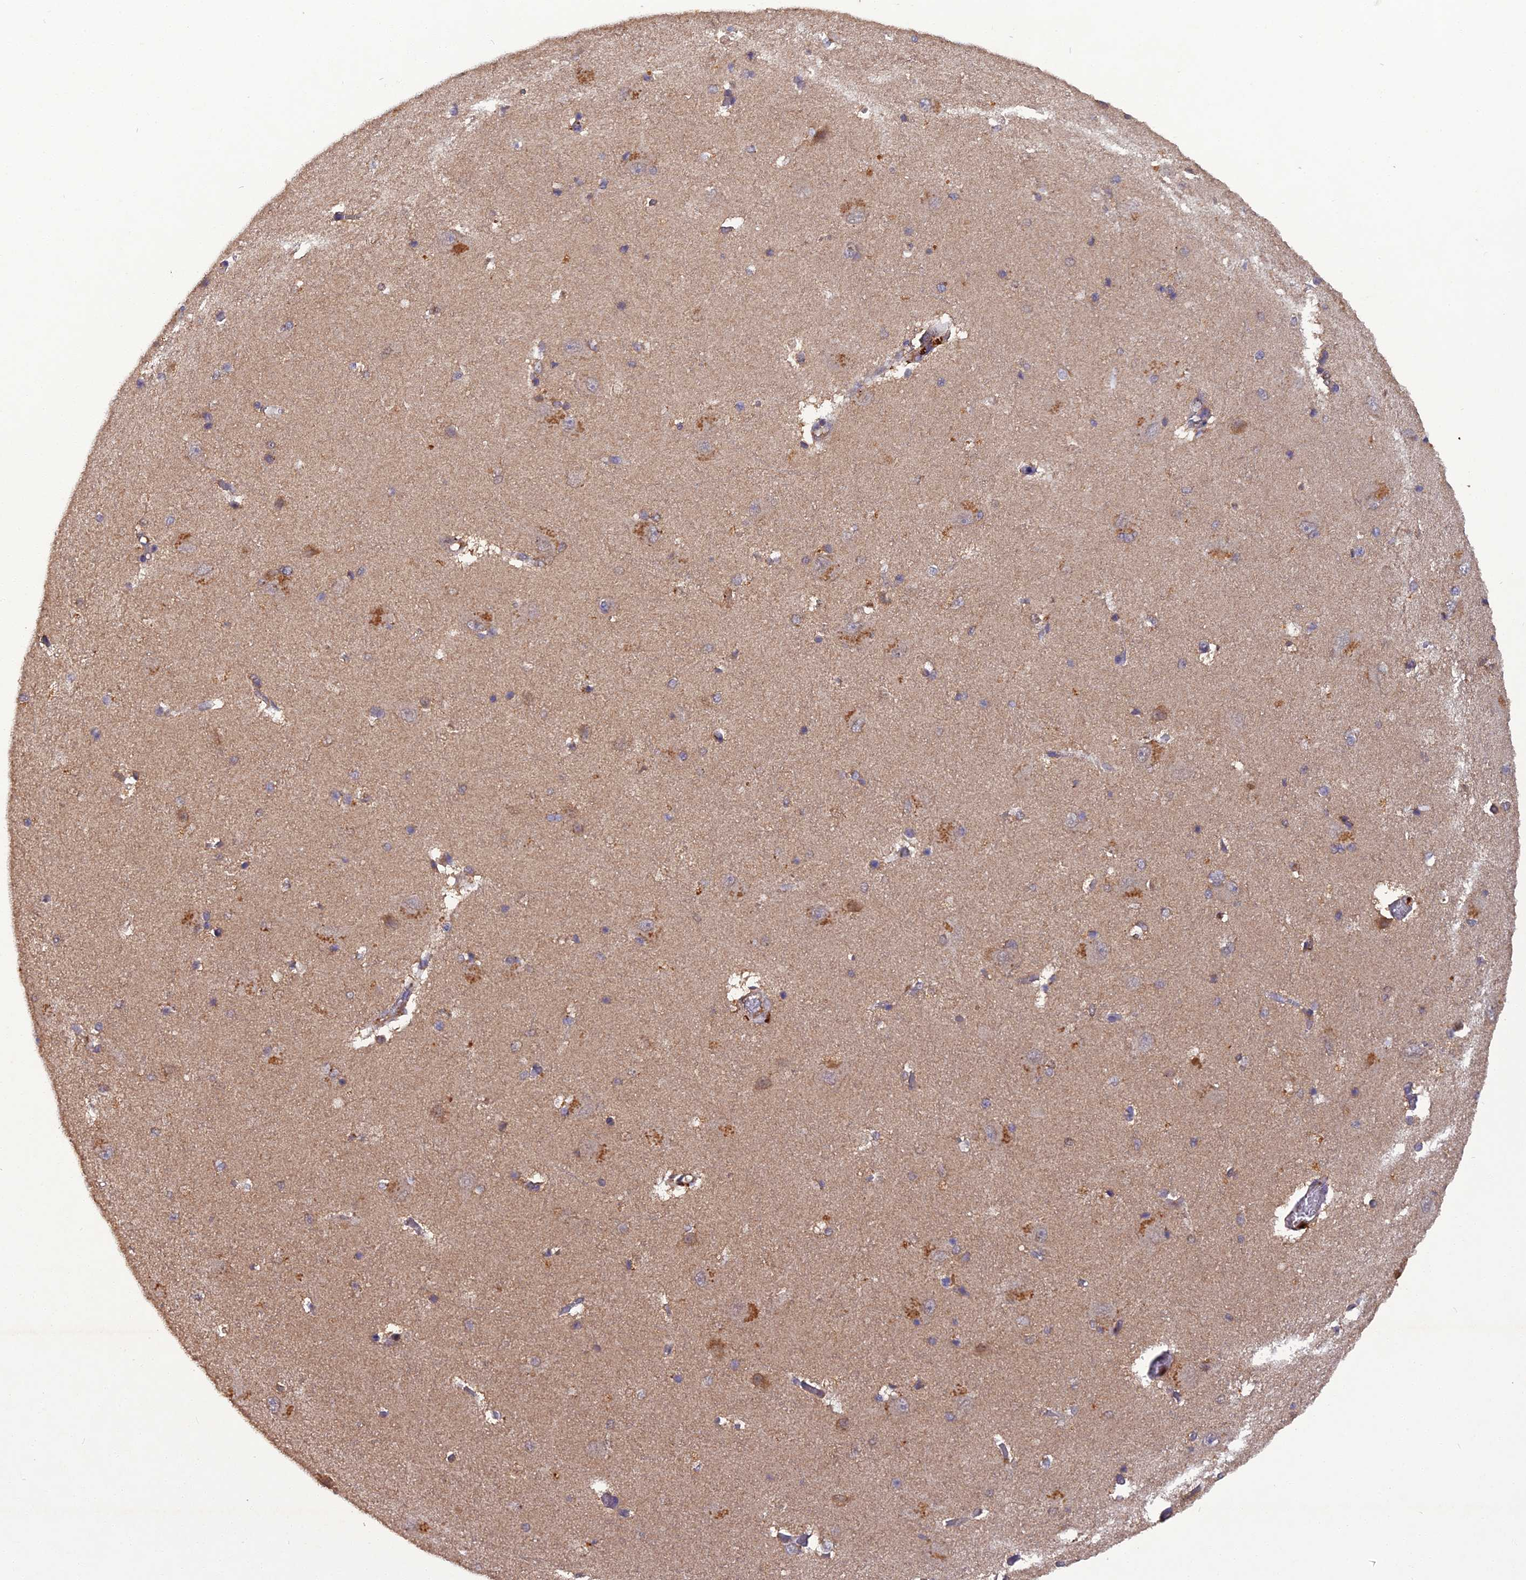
{"staining": {"intensity": "moderate", "quantity": "<25%", "location": "cytoplasmic/membranous"}, "tissue": "caudate", "cell_type": "Glial cells", "image_type": "normal", "snomed": [{"axis": "morphology", "description": "Normal tissue, NOS"}, {"axis": "topography", "description": "Lateral ventricle wall"}], "caption": "IHC (DAB (3,3'-diaminobenzidine)) staining of unremarkable caudate shows moderate cytoplasmic/membranous protein expression in about <25% of glial cells.", "gene": "TMEM258", "patient": {"sex": "male", "age": 37}}